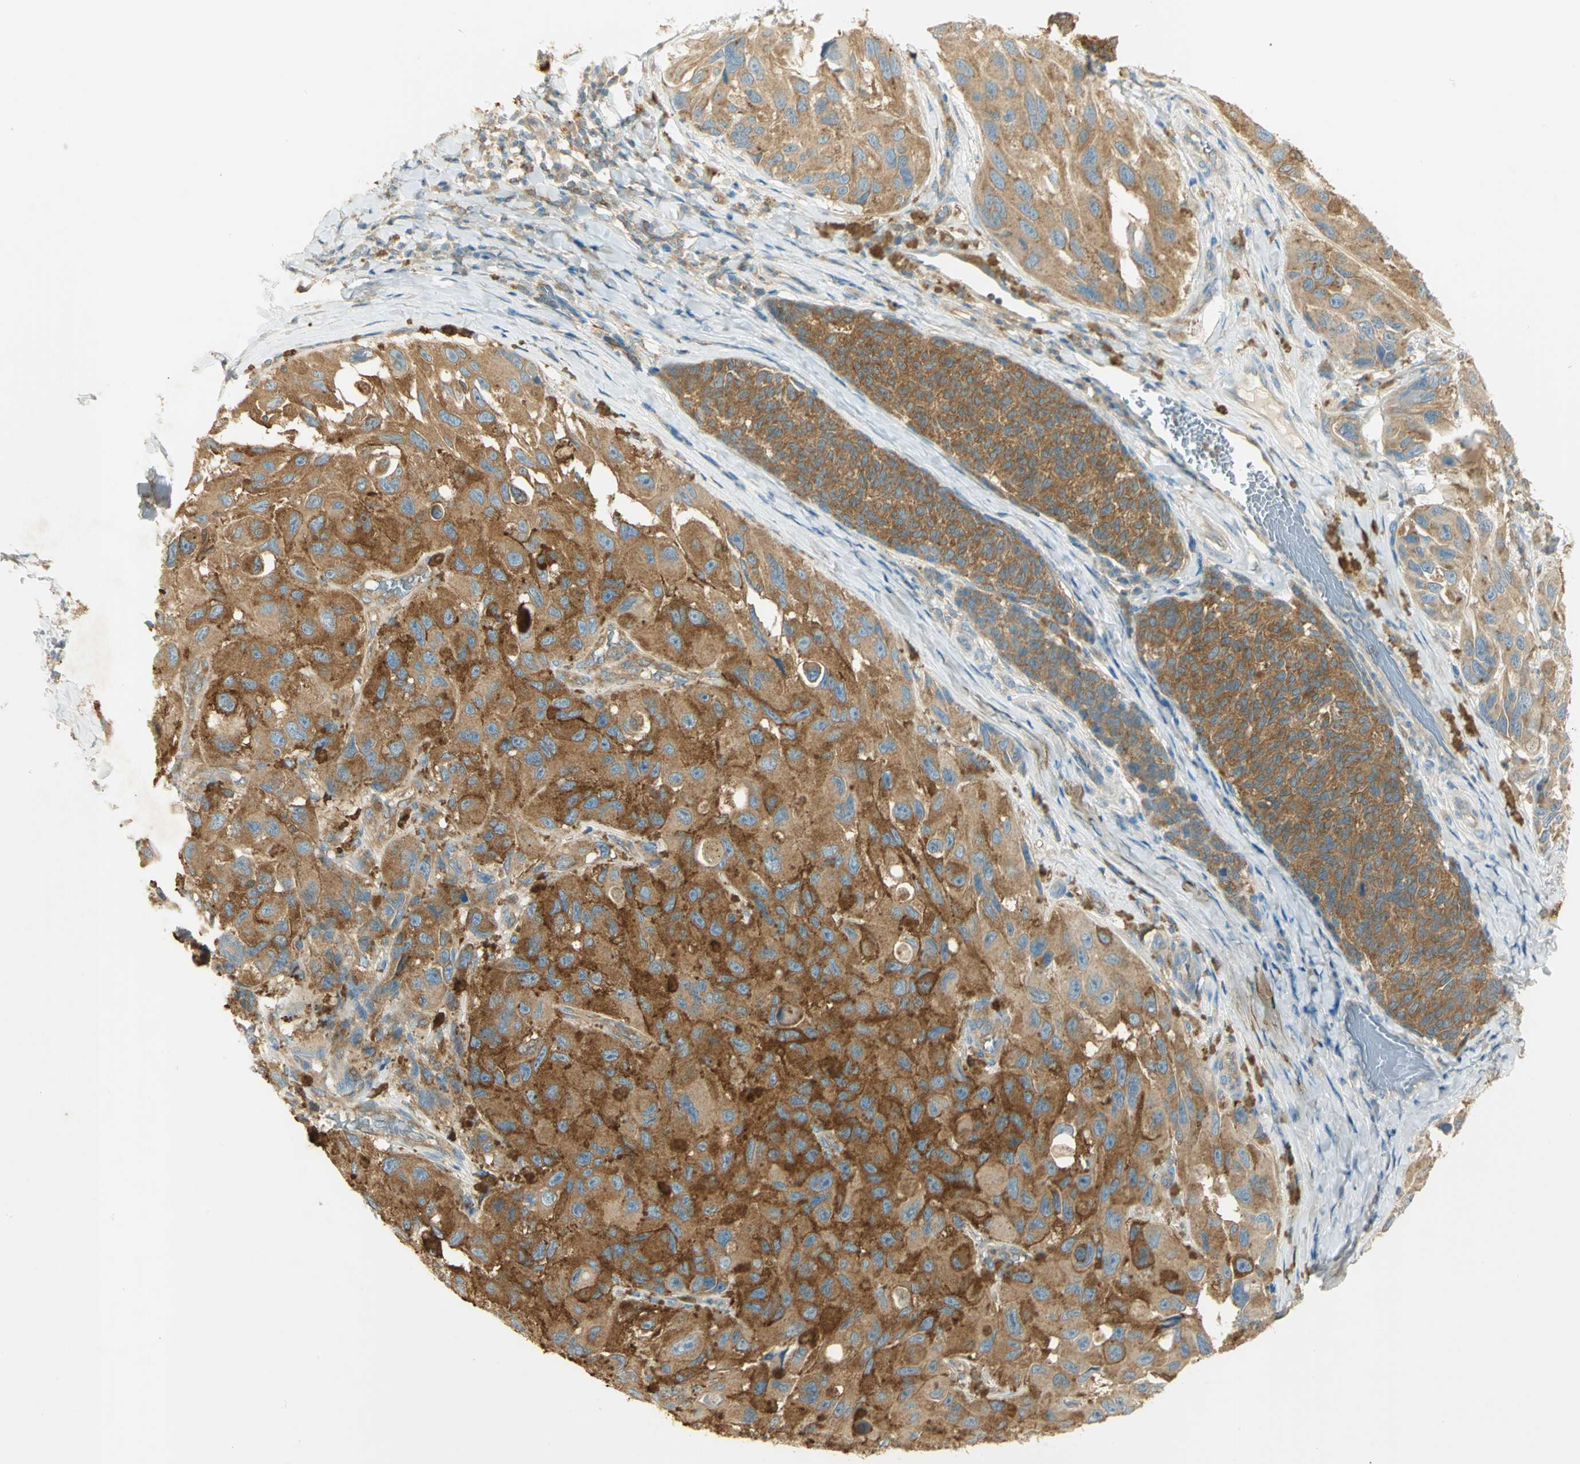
{"staining": {"intensity": "strong", "quantity": ">75%", "location": "cytoplasmic/membranous"}, "tissue": "melanoma", "cell_type": "Tumor cells", "image_type": "cancer", "snomed": [{"axis": "morphology", "description": "Malignant melanoma, NOS"}, {"axis": "topography", "description": "Skin"}], "caption": "Tumor cells show high levels of strong cytoplasmic/membranous expression in about >75% of cells in malignant melanoma.", "gene": "TSC22D2", "patient": {"sex": "female", "age": 73}}